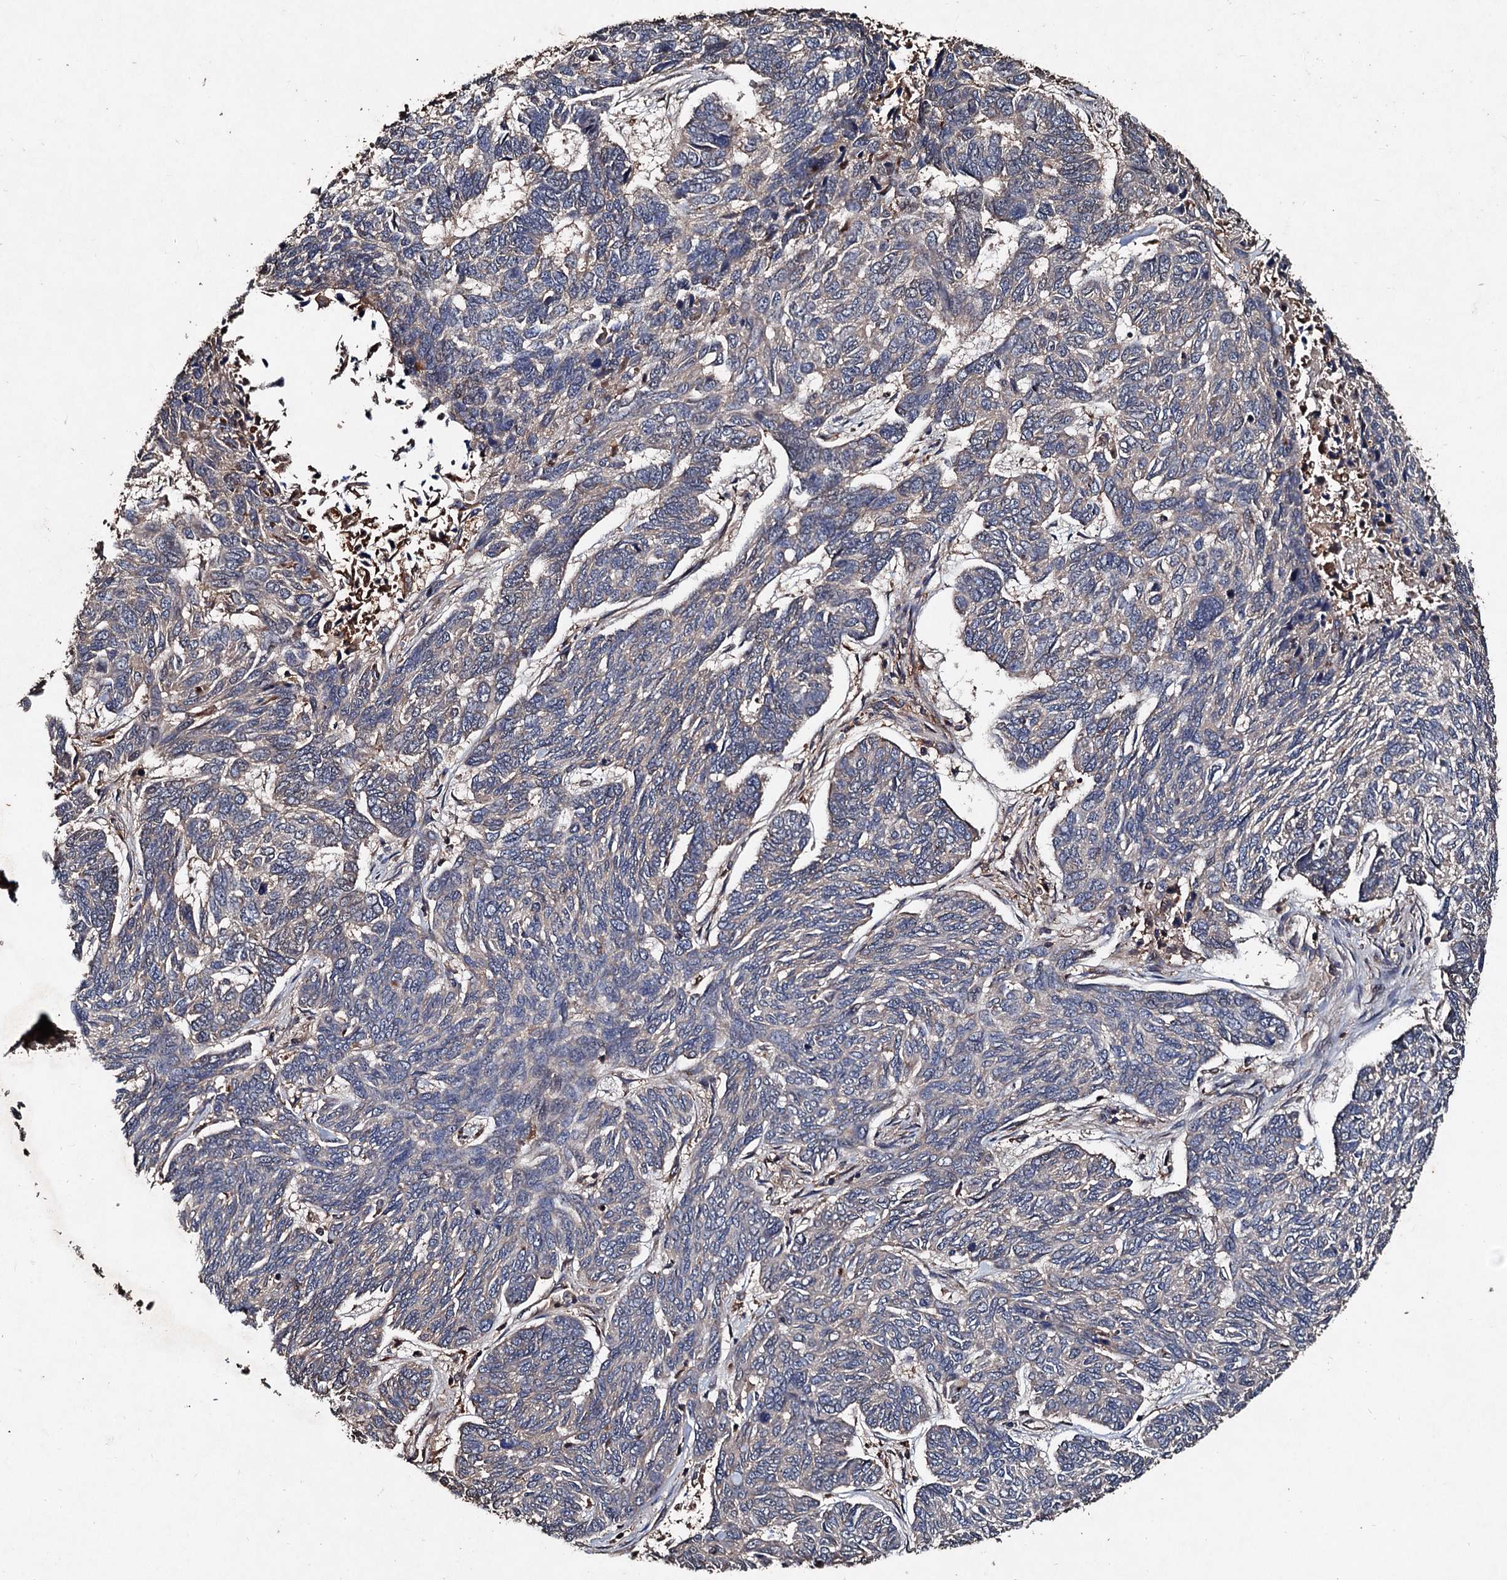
{"staining": {"intensity": "negative", "quantity": "none", "location": "none"}, "tissue": "skin cancer", "cell_type": "Tumor cells", "image_type": "cancer", "snomed": [{"axis": "morphology", "description": "Basal cell carcinoma"}, {"axis": "topography", "description": "Skin"}], "caption": "Skin cancer was stained to show a protein in brown. There is no significant staining in tumor cells. Brightfield microscopy of IHC stained with DAB (brown) and hematoxylin (blue), captured at high magnification.", "gene": "KERA", "patient": {"sex": "female", "age": 65}}